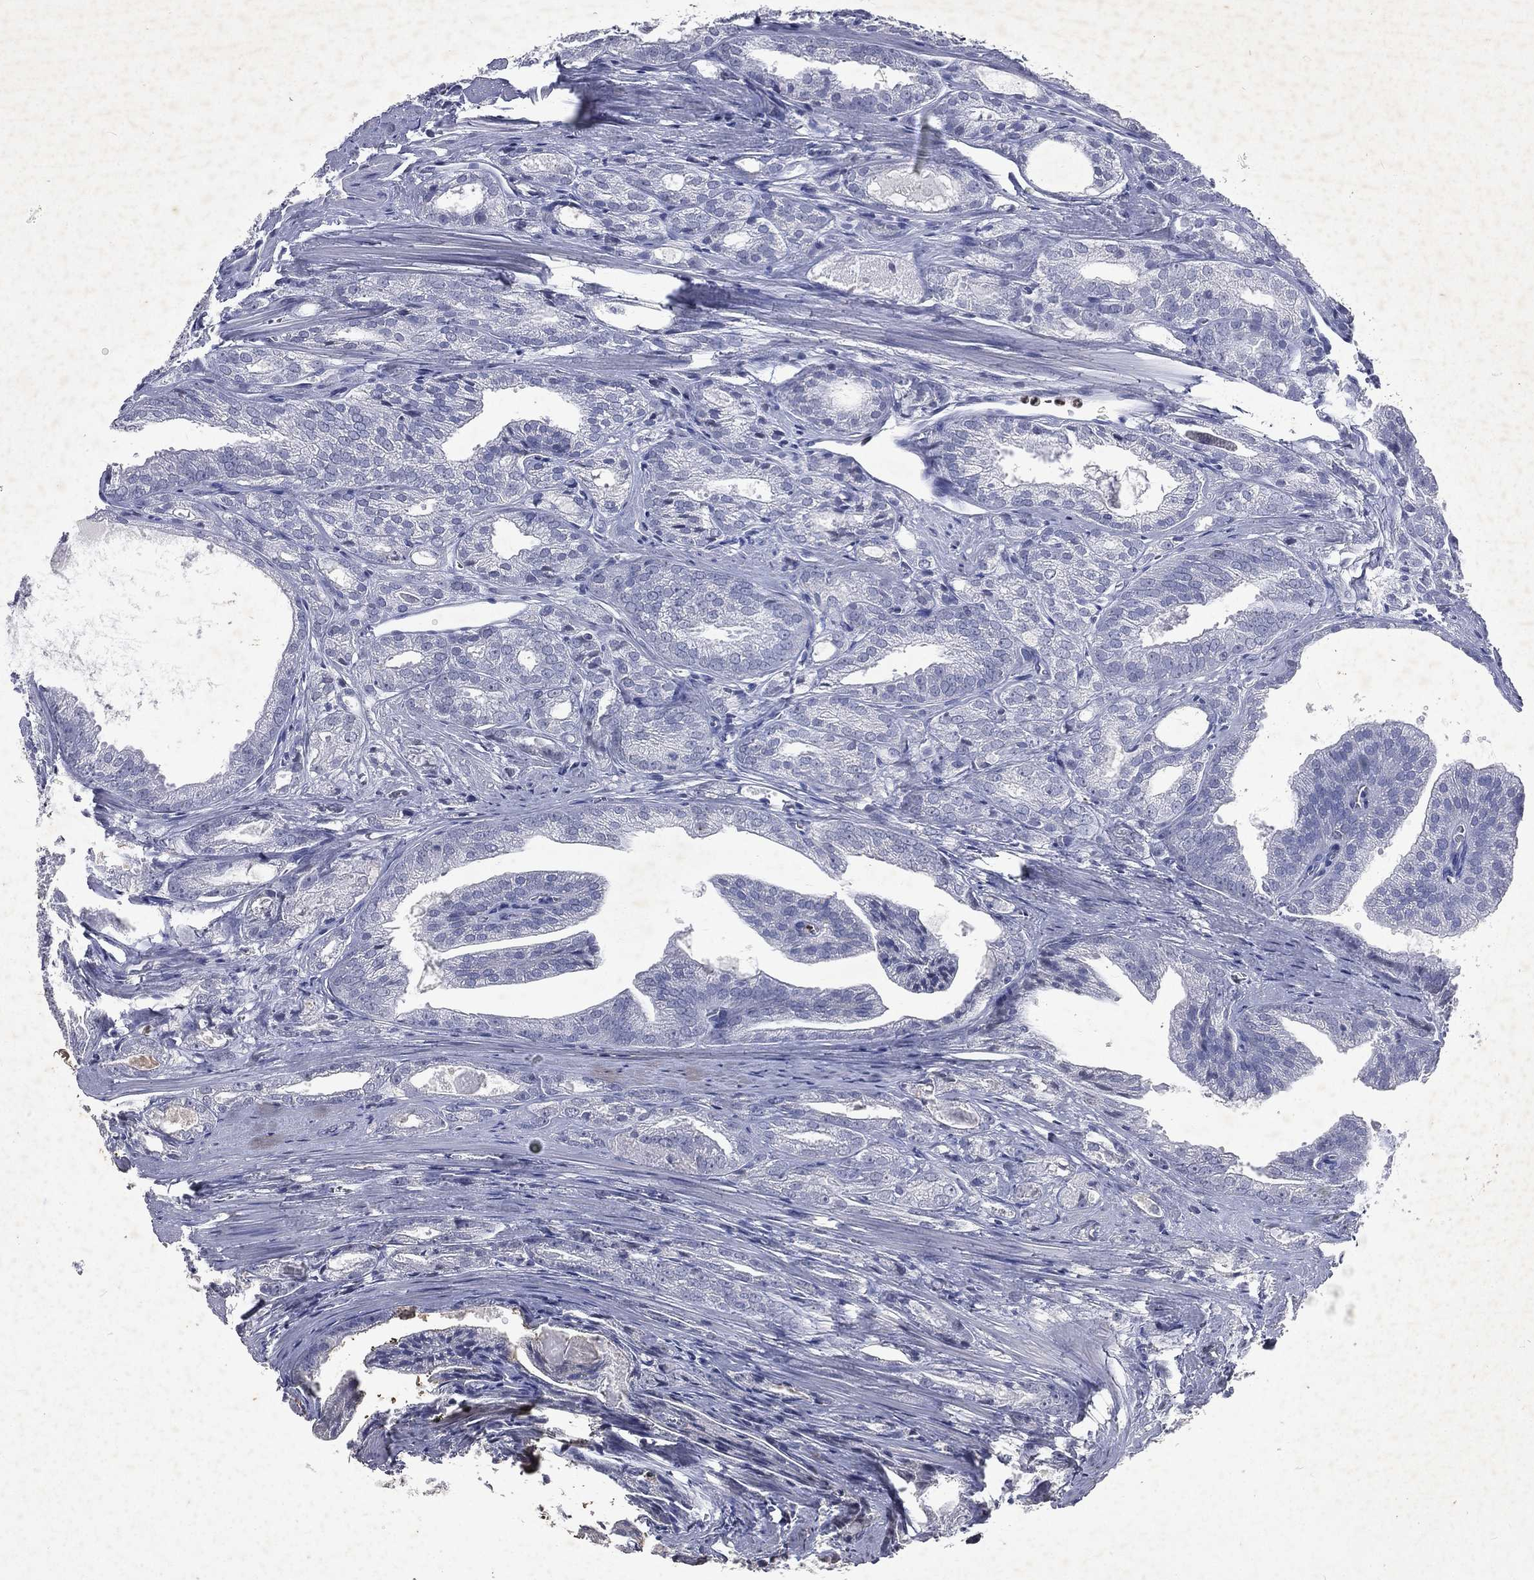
{"staining": {"intensity": "negative", "quantity": "none", "location": "none"}, "tissue": "prostate cancer", "cell_type": "Tumor cells", "image_type": "cancer", "snomed": [{"axis": "morphology", "description": "Adenocarcinoma, NOS"}, {"axis": "morphology", "description": "Adenocarcinoma, High grade"}, {"axis": "topography", "description": "Prostate"}], "caption": "This is an IHC image of human high-grade adenocarcinoma (prostate). There is no positivity in tumor cells.", "gene": "SLC34A2", "patient": {"sex": "male", "age": 70}}